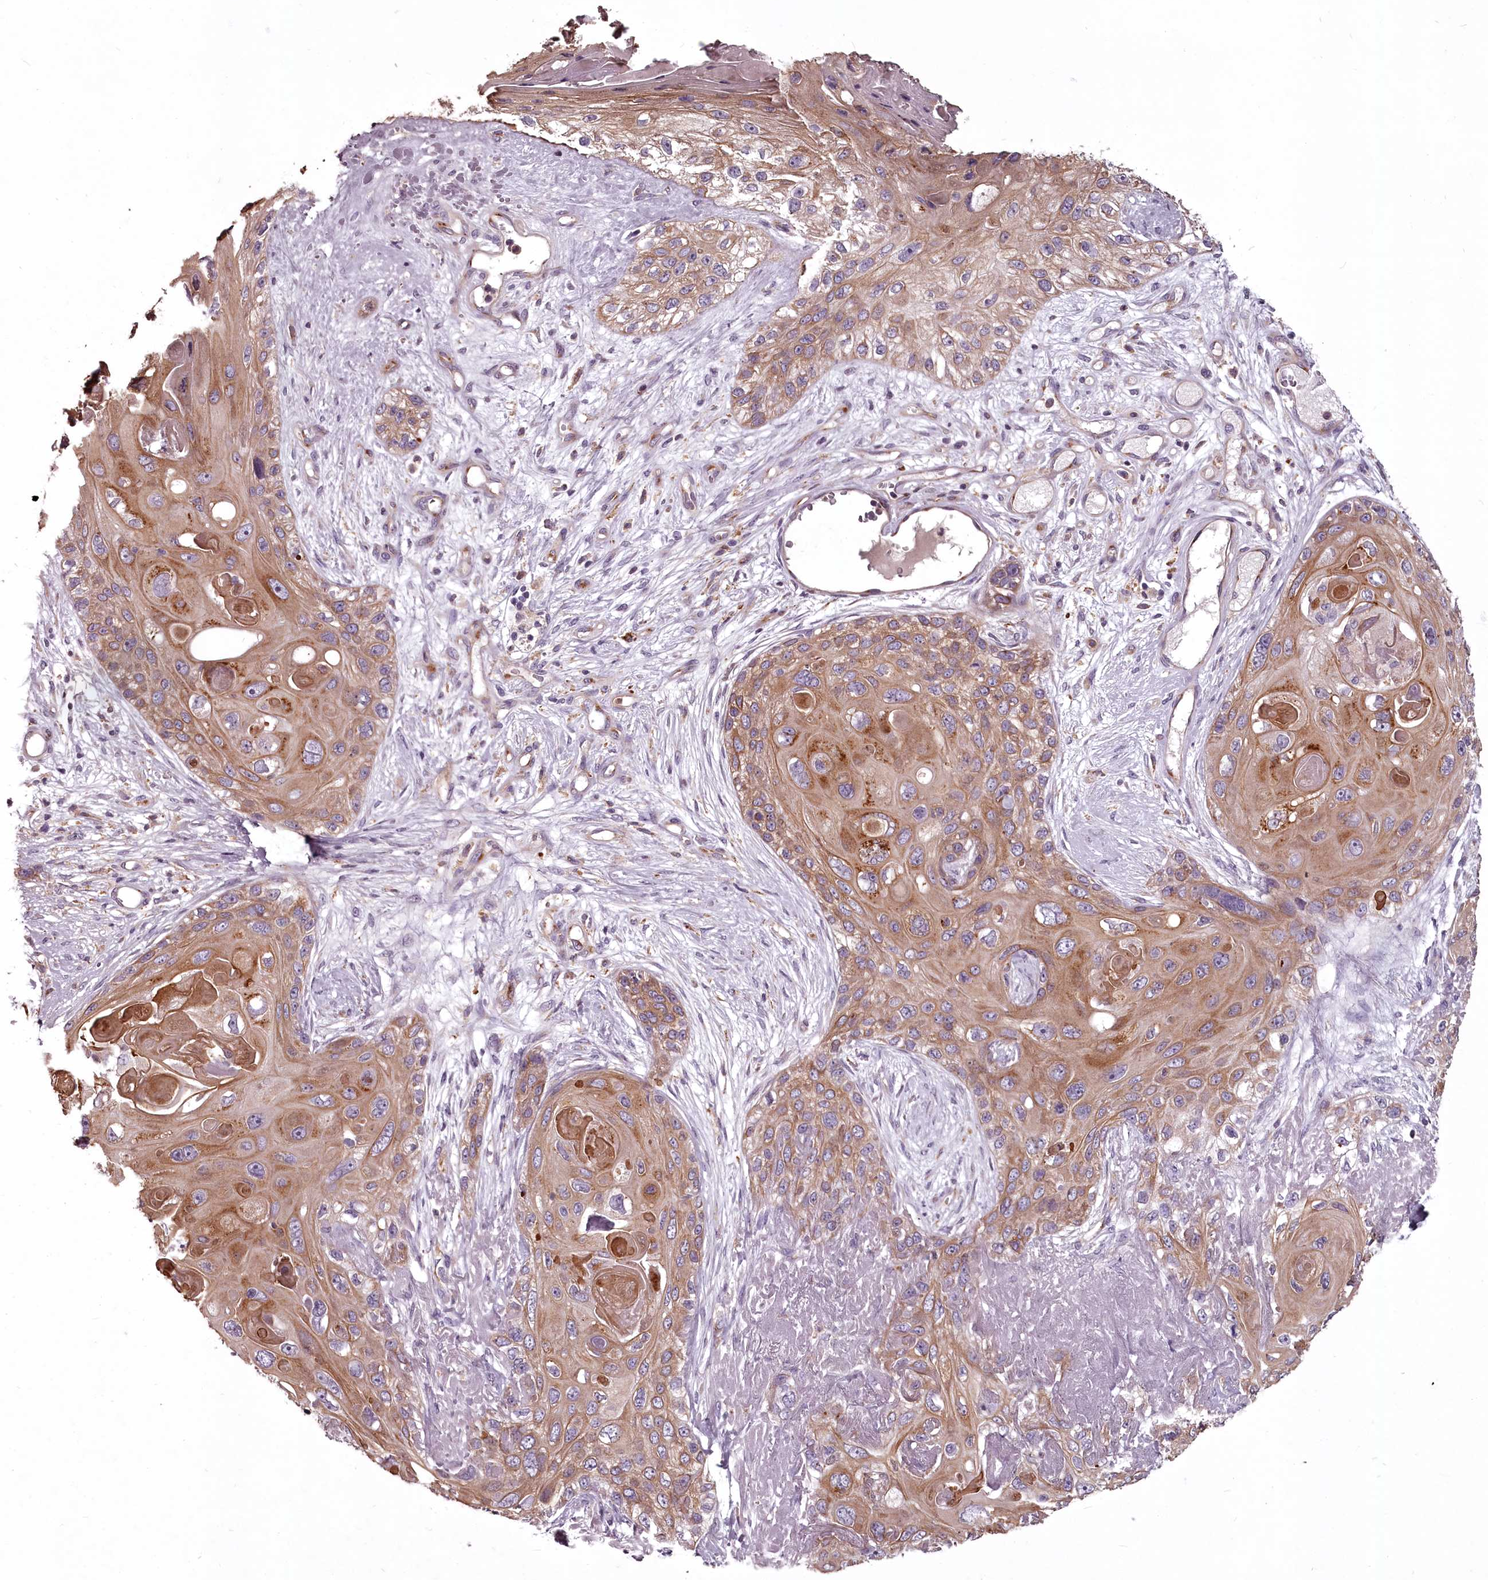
{"staining": {"intensity": "moderate", "quantity": ">75%", "location": "cytoplasmic/membranous"}, "tissue": "skin cancer", "cell_type": "Tumor cells", "image_type": "cancer", "snomed": [{"axis": "morphology", "description": "Normal tissue, NOS"}, {"axis": "morphology", "description": "Squamous cell carcinoma, NOS"}, {"axis": "topography", "description": "Skin"}], "caption": "IHC (DAB) staining of human skin cancer exhibits moderate cytoplasmic/membranous protein expression in approximately >75% of tumor cells. (DAB (3,3'-diaminobenzidine) = brown stain, brightfield microscopy at high magnification).", "gene": "STX6", "patient": {"sex": "male", "age": 72}}